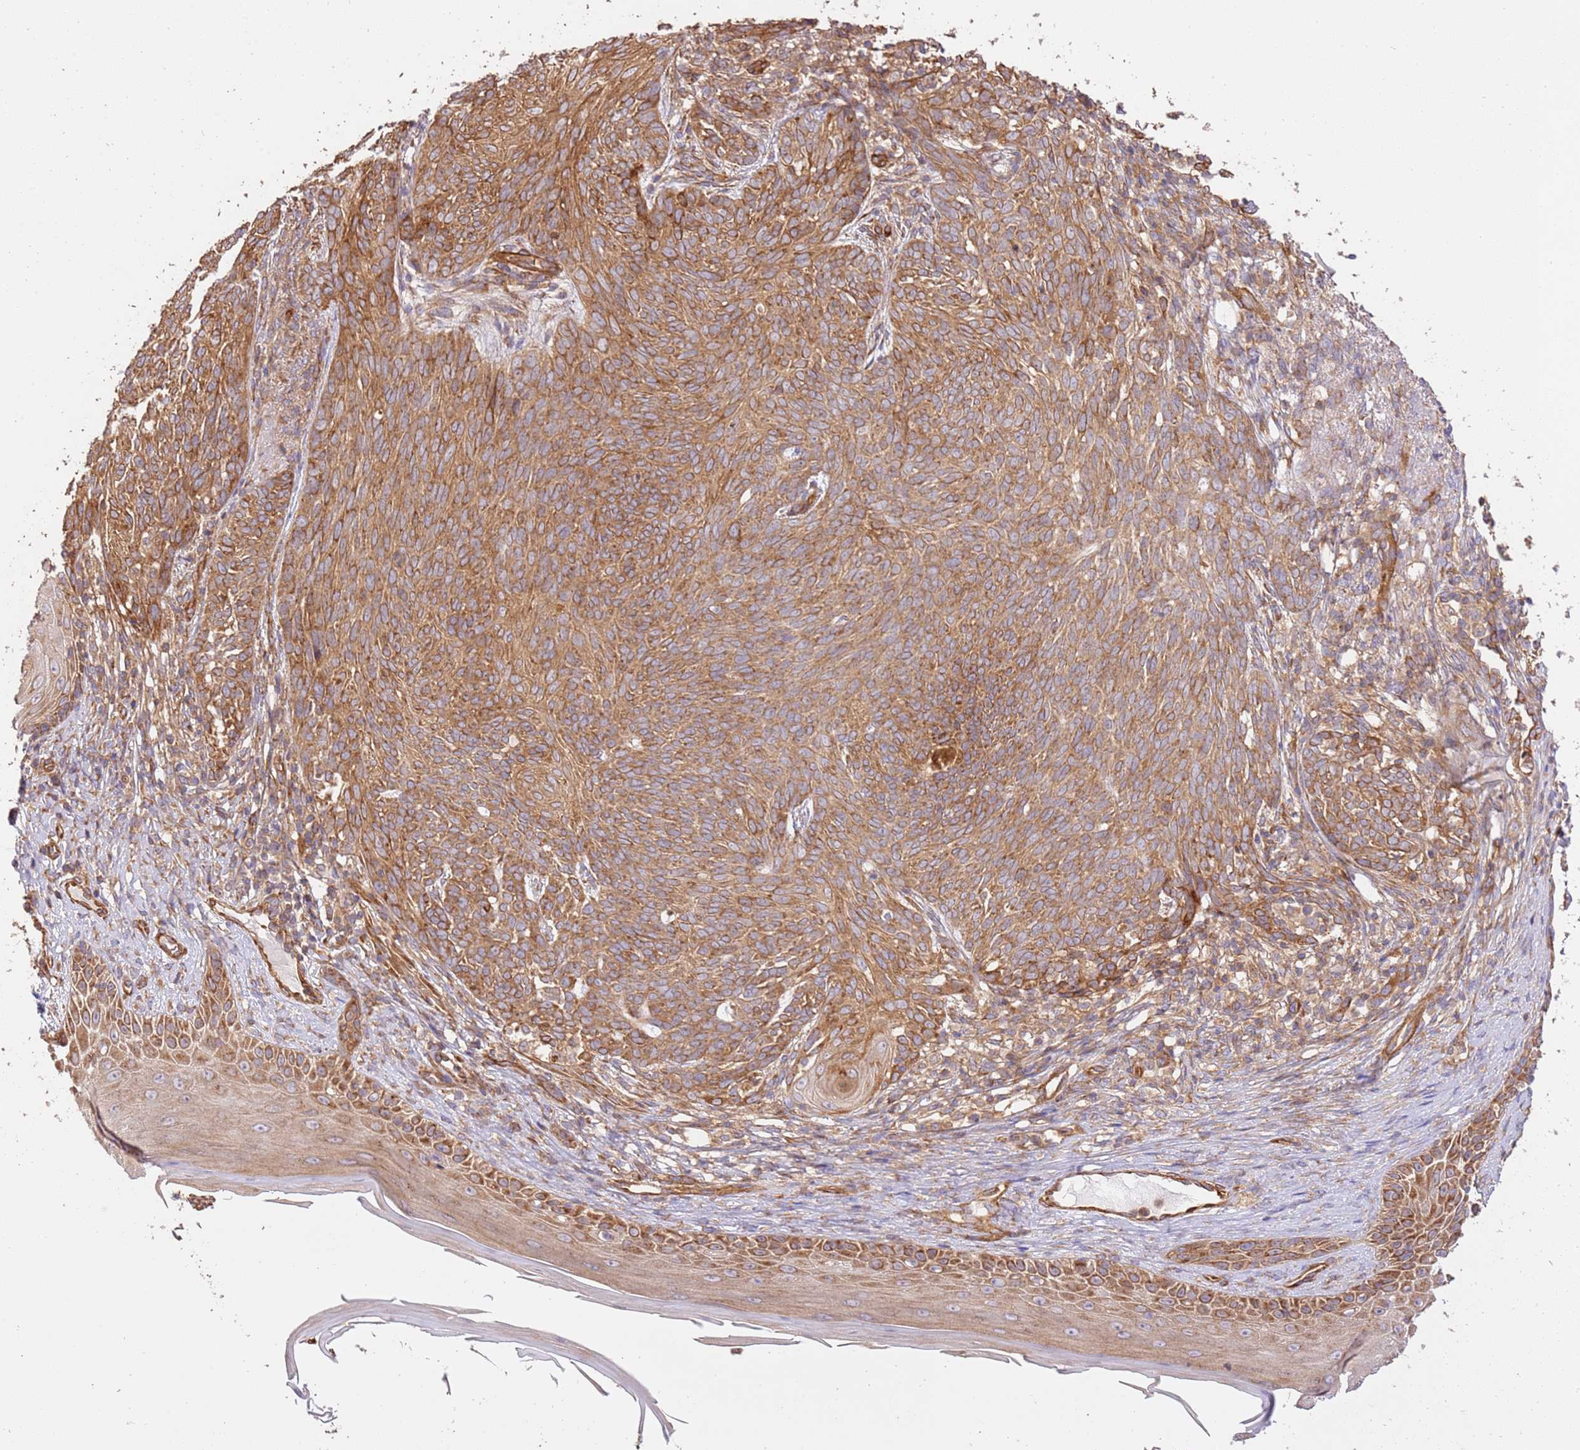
{"staining": {"intensity": "moderate", "quantity": ">75%", "location": "cytoplasmic/membranous"}, "tissue": "skin cancer", "cell_type": "Tumor cells", "image_type": "cancer", "snomed": [{"axis": "morphology", "description": "Basal cell carcinoma"}, {"axis": "topography", "description": "Skin"}], "caption": "Protein staining reveals moderate cytoplasmic/membranous expression in about >75% of tumor cells in basal cell carcinoma (skin). Nuclei are stained in blue.", "gene": "ZBTB39", "patient": {"sex": "female", "age": 86}}